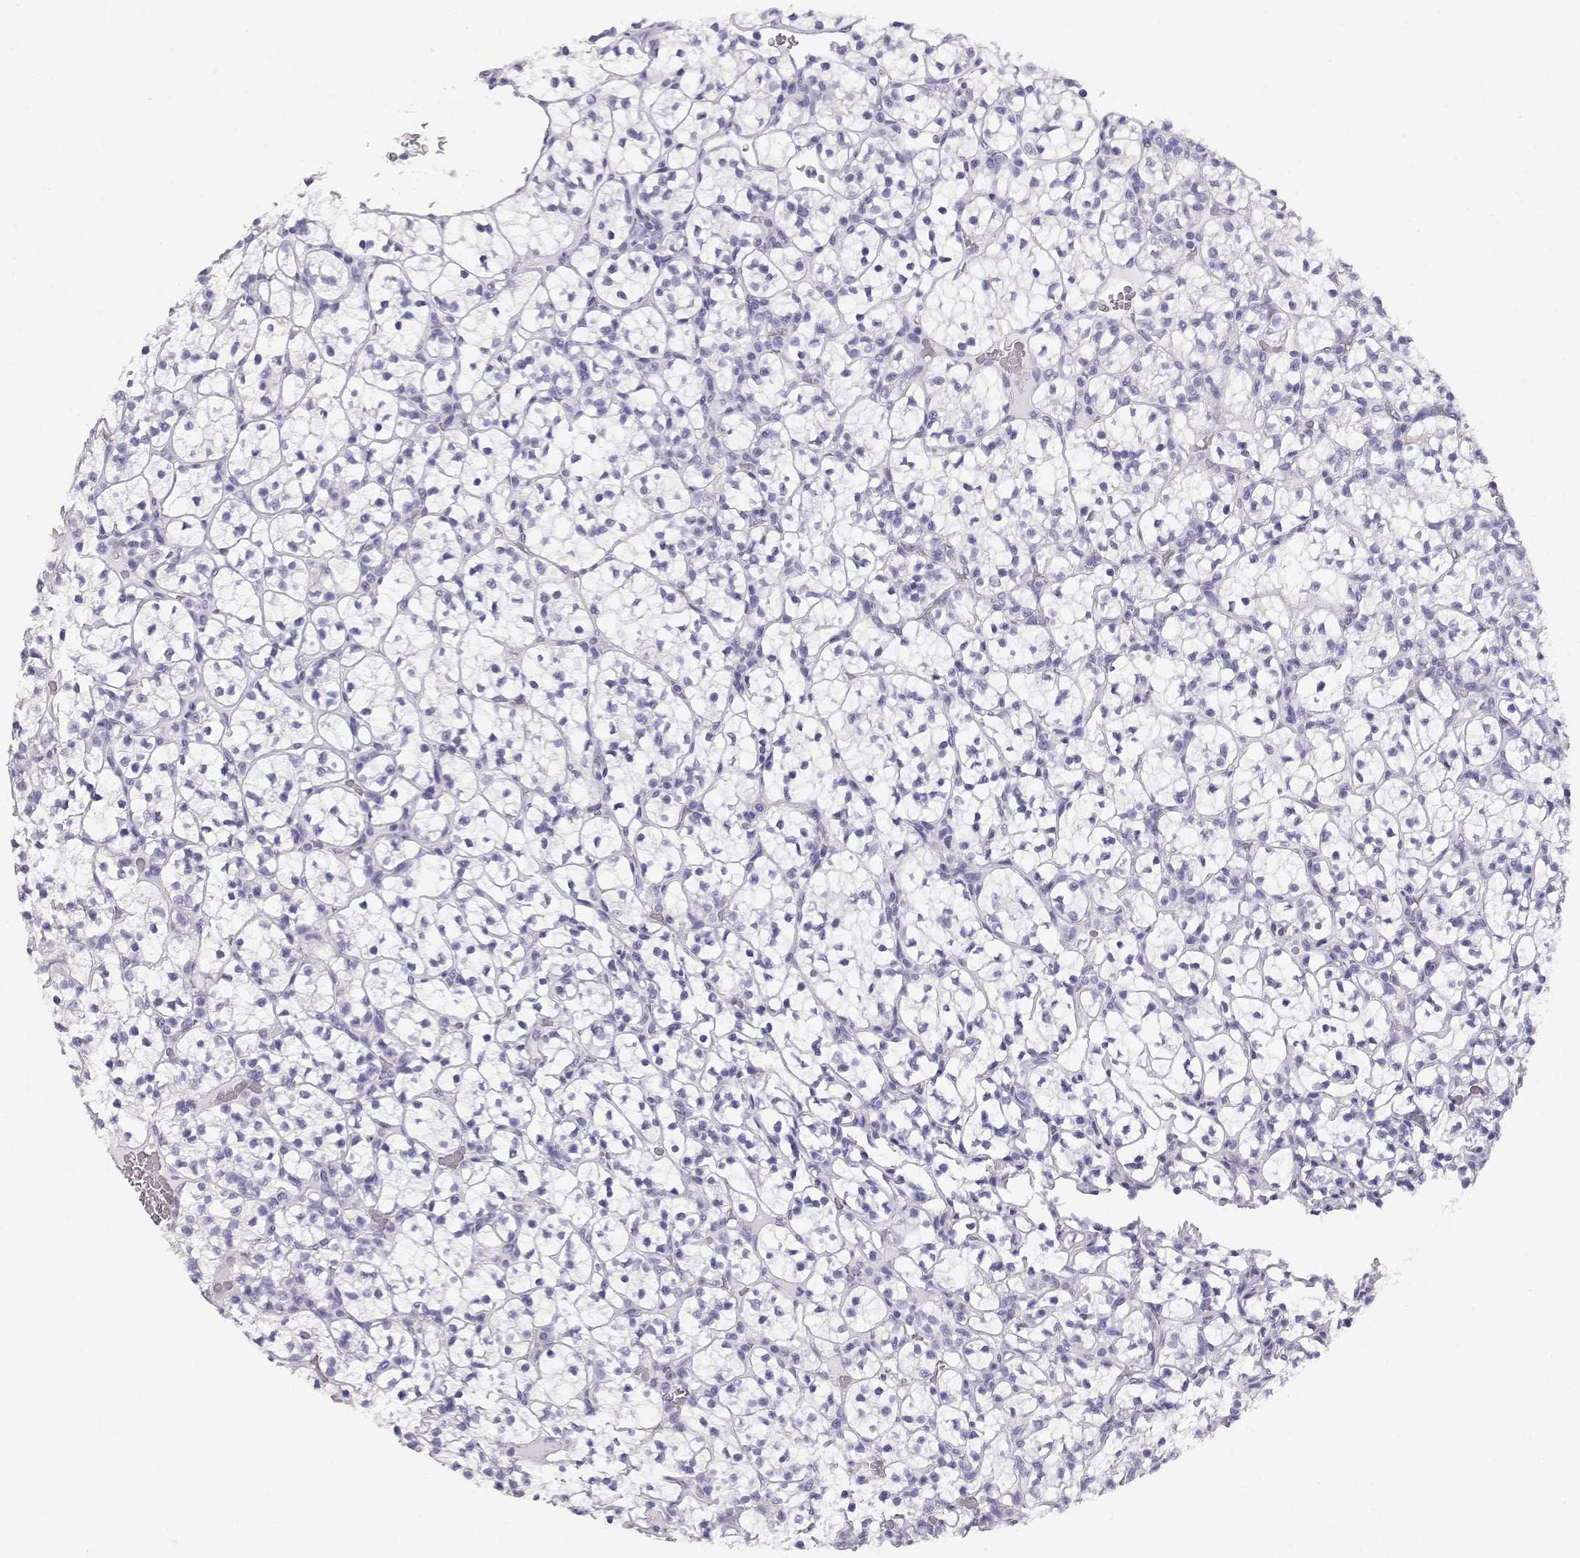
{"staining": {"intensity": "negative", "quantity": "none", "location": "none"}, "tissue": "renal cancer", "cell_type": "Tumor cells", "image_type": "cancer", "snomed": [{"axis": "morphology", "description": "Adenocarcinoma, NOS"}, {"axis": "topography", "description": "Kidney"}], "caption": "A high-resolution micrograph shows IHC staining of renal cancer (adenocarcinoma), which displays no significant staining in tumor cells.", "gene": "MAGEC1", "patient": {"sex": "female", "age": 89}}